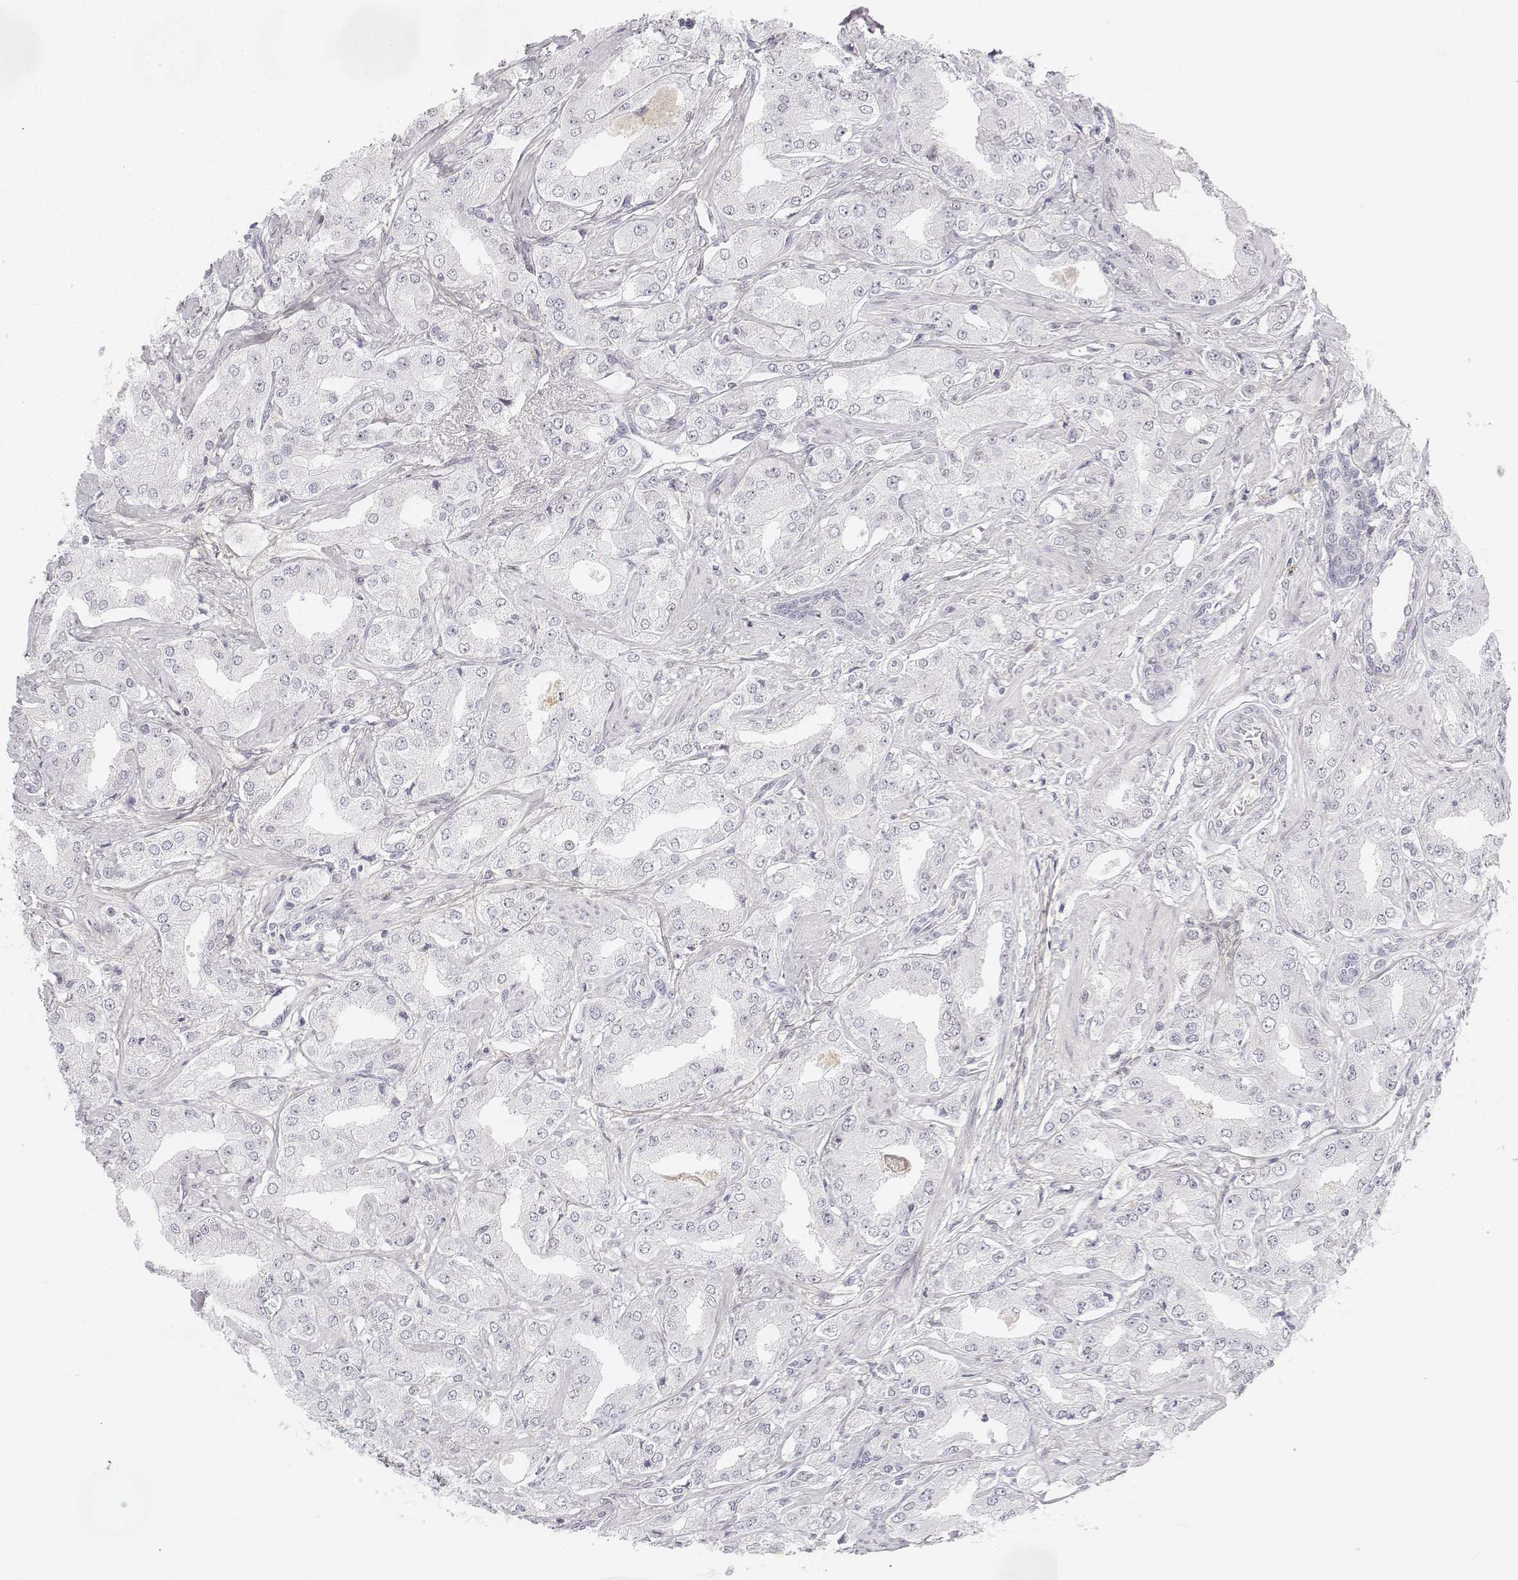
{"staining": {"intensity": "negative", "quantity": "none", "location": "none"}, "tissue": "prostate cancer", "cell_type": "Tumor cells", "image_type": "cancer", "snomed": [{"axis": "morphology", "description": "Adenocarcinoma, Low grade"}, {"axis": "topography", "description": "Prostate"}], "caption": "This is an IHC image of low-grade adenocarcinoma (prostate). There is no staining in tumor cells.", "gene": "KRT84", "patient": {"sex": "male", "age": 60}}